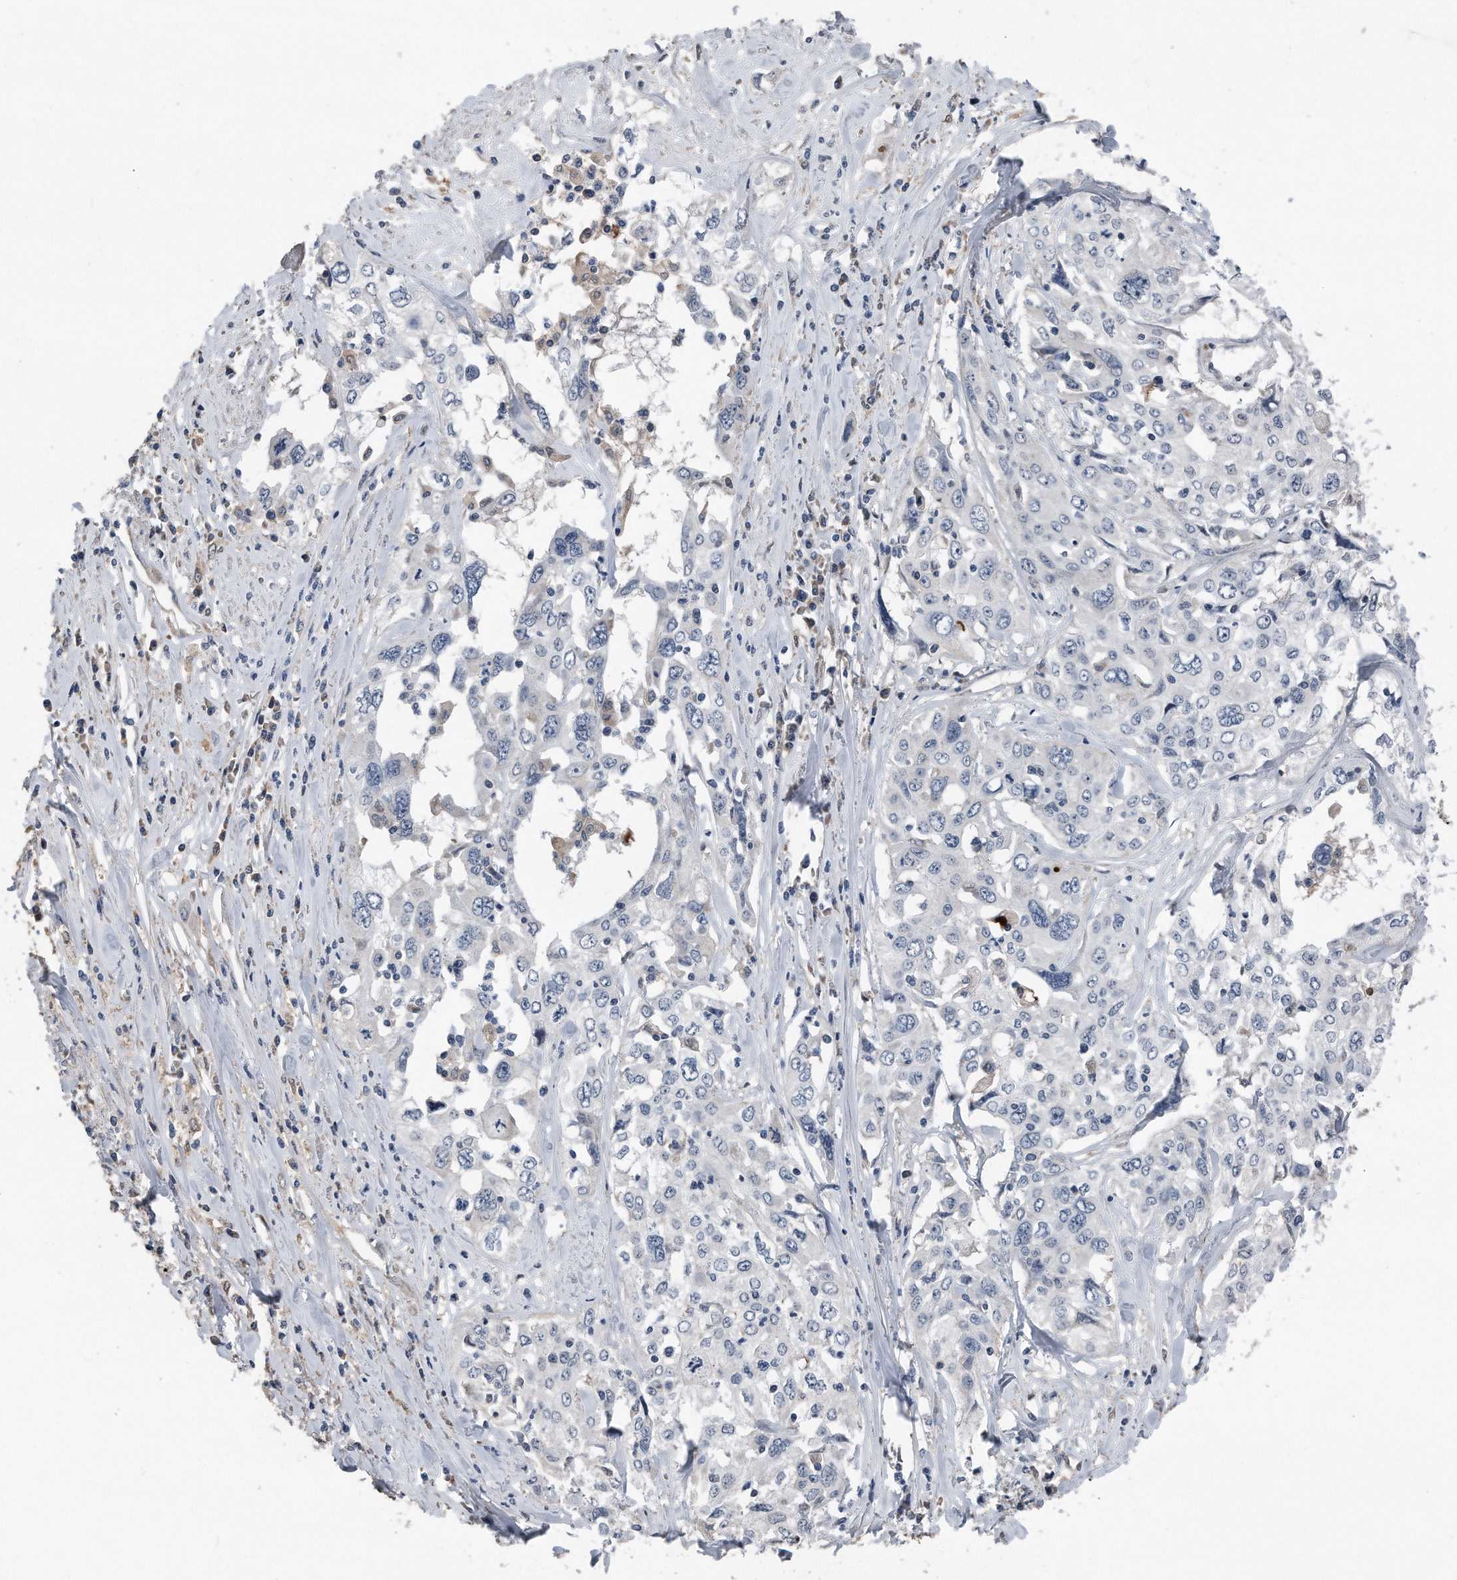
{"staining": {"intensity": "negative", "quantity": "none", "location": "none"}, "tissue": "cervical cancer", "cell_type": "Tumor cells", "image_type": "cancer", "snomed": [{"axis": "morphology", "description": "Squamous cell carcinoma, NOS"}, {"axis": "topography", "description": "Cervix"}], "caption": "The histopathology image demonstrates no significant positivity in tumor cells of squamous cell carcinoma (cervical).", "gene": "DST", "patient": {"sex": "female", "age": 31}}